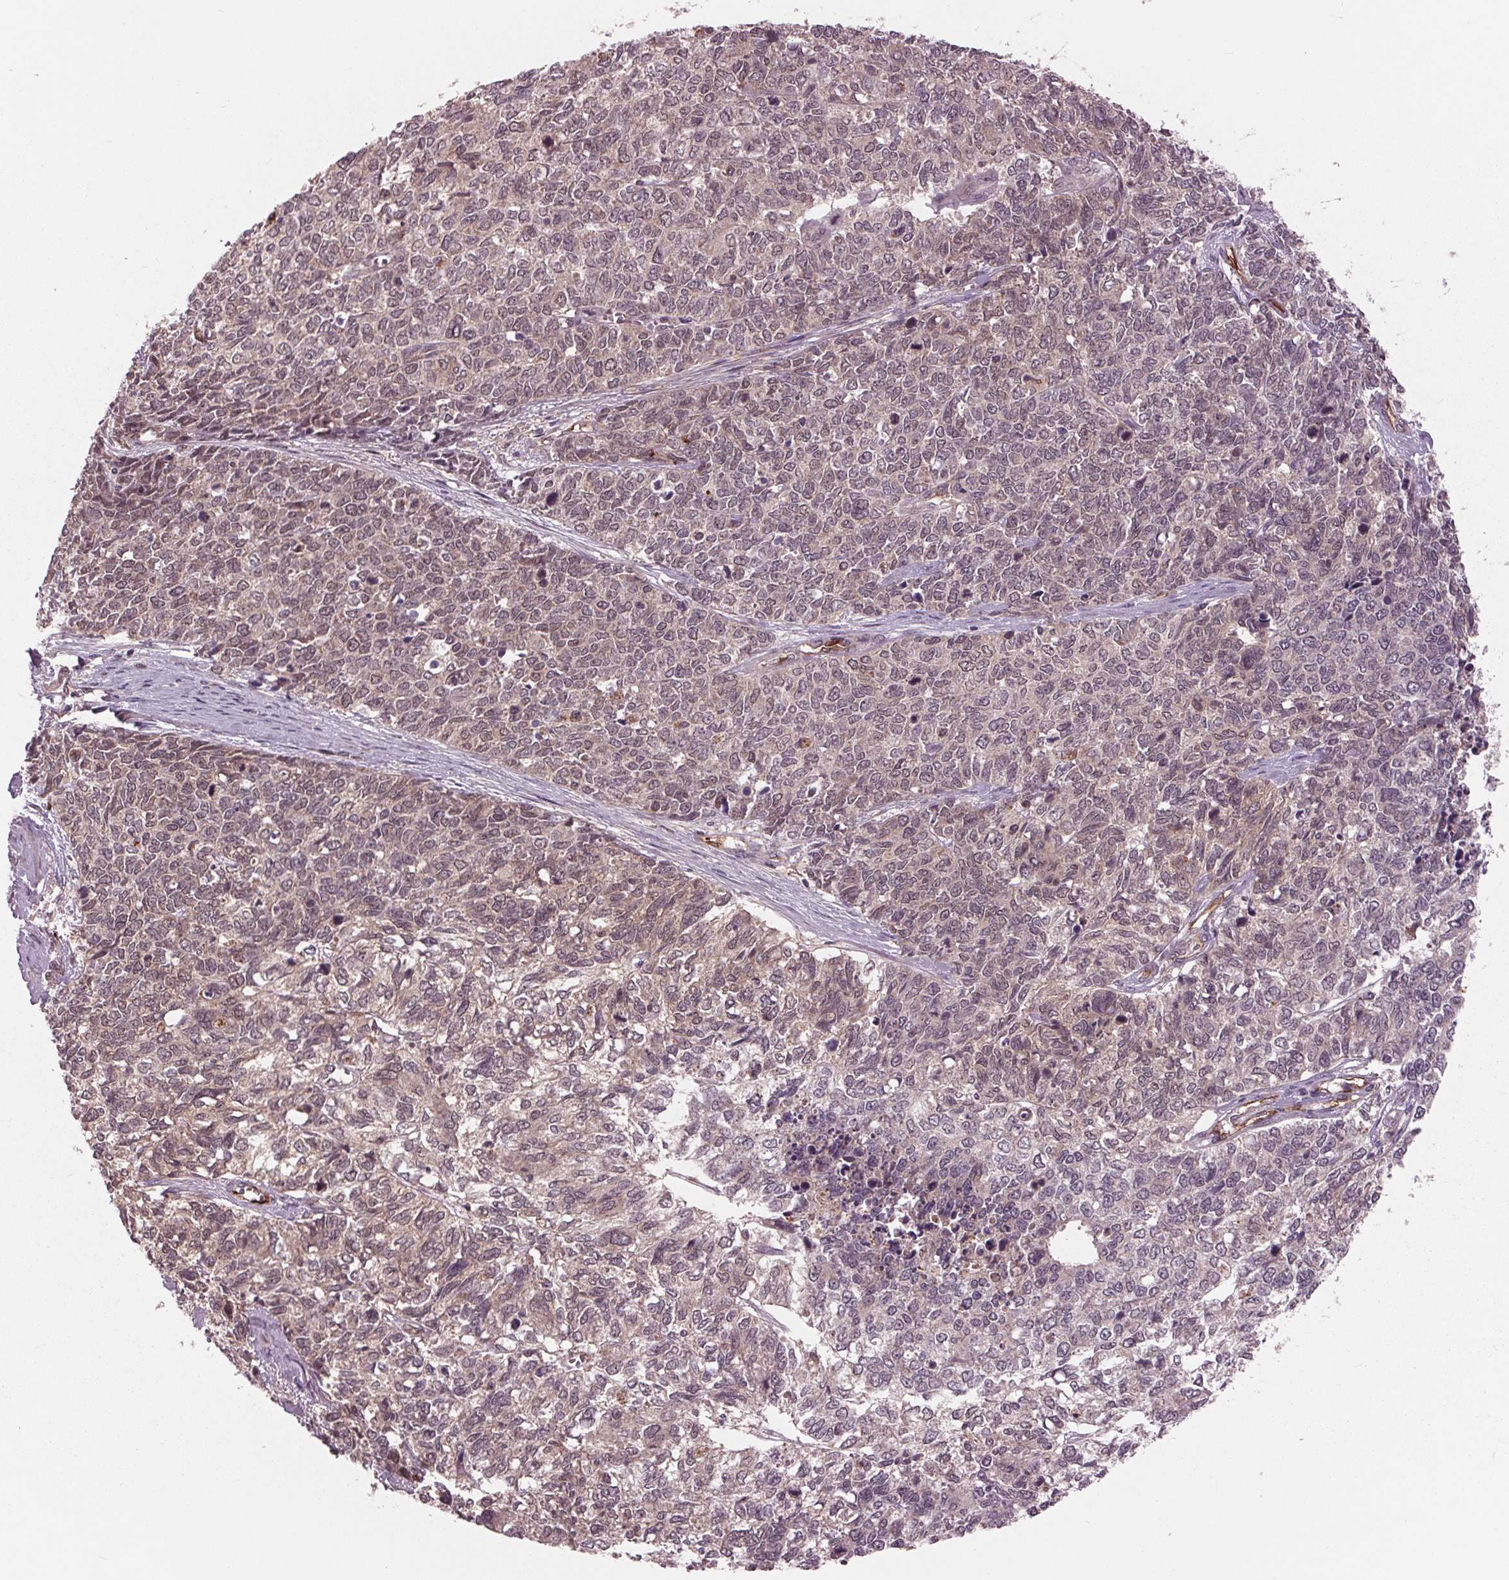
{"staining": {"intensity": "weak", "quantity": "25%-75%", "location": "cytoplasmic/membranous,nuclear"}, "tissue": "cervical cancer", "cell_type": "Tumor cells", "image_type": "cancer", "snomed": [{"axis": "morphology", "description": "Adenocarcinoma, NOS"}, {"axis": "topography", "description": "Cervix"}], "caption": "Weak cytoplasmic/membranous and nuclear positivity for a protein is present in about 25%-75% of tumor cells of adenocarcinoma (cervical) using IHC.", "gene": "MAPK8", "patient": {"sex": "female", "age": 63}}